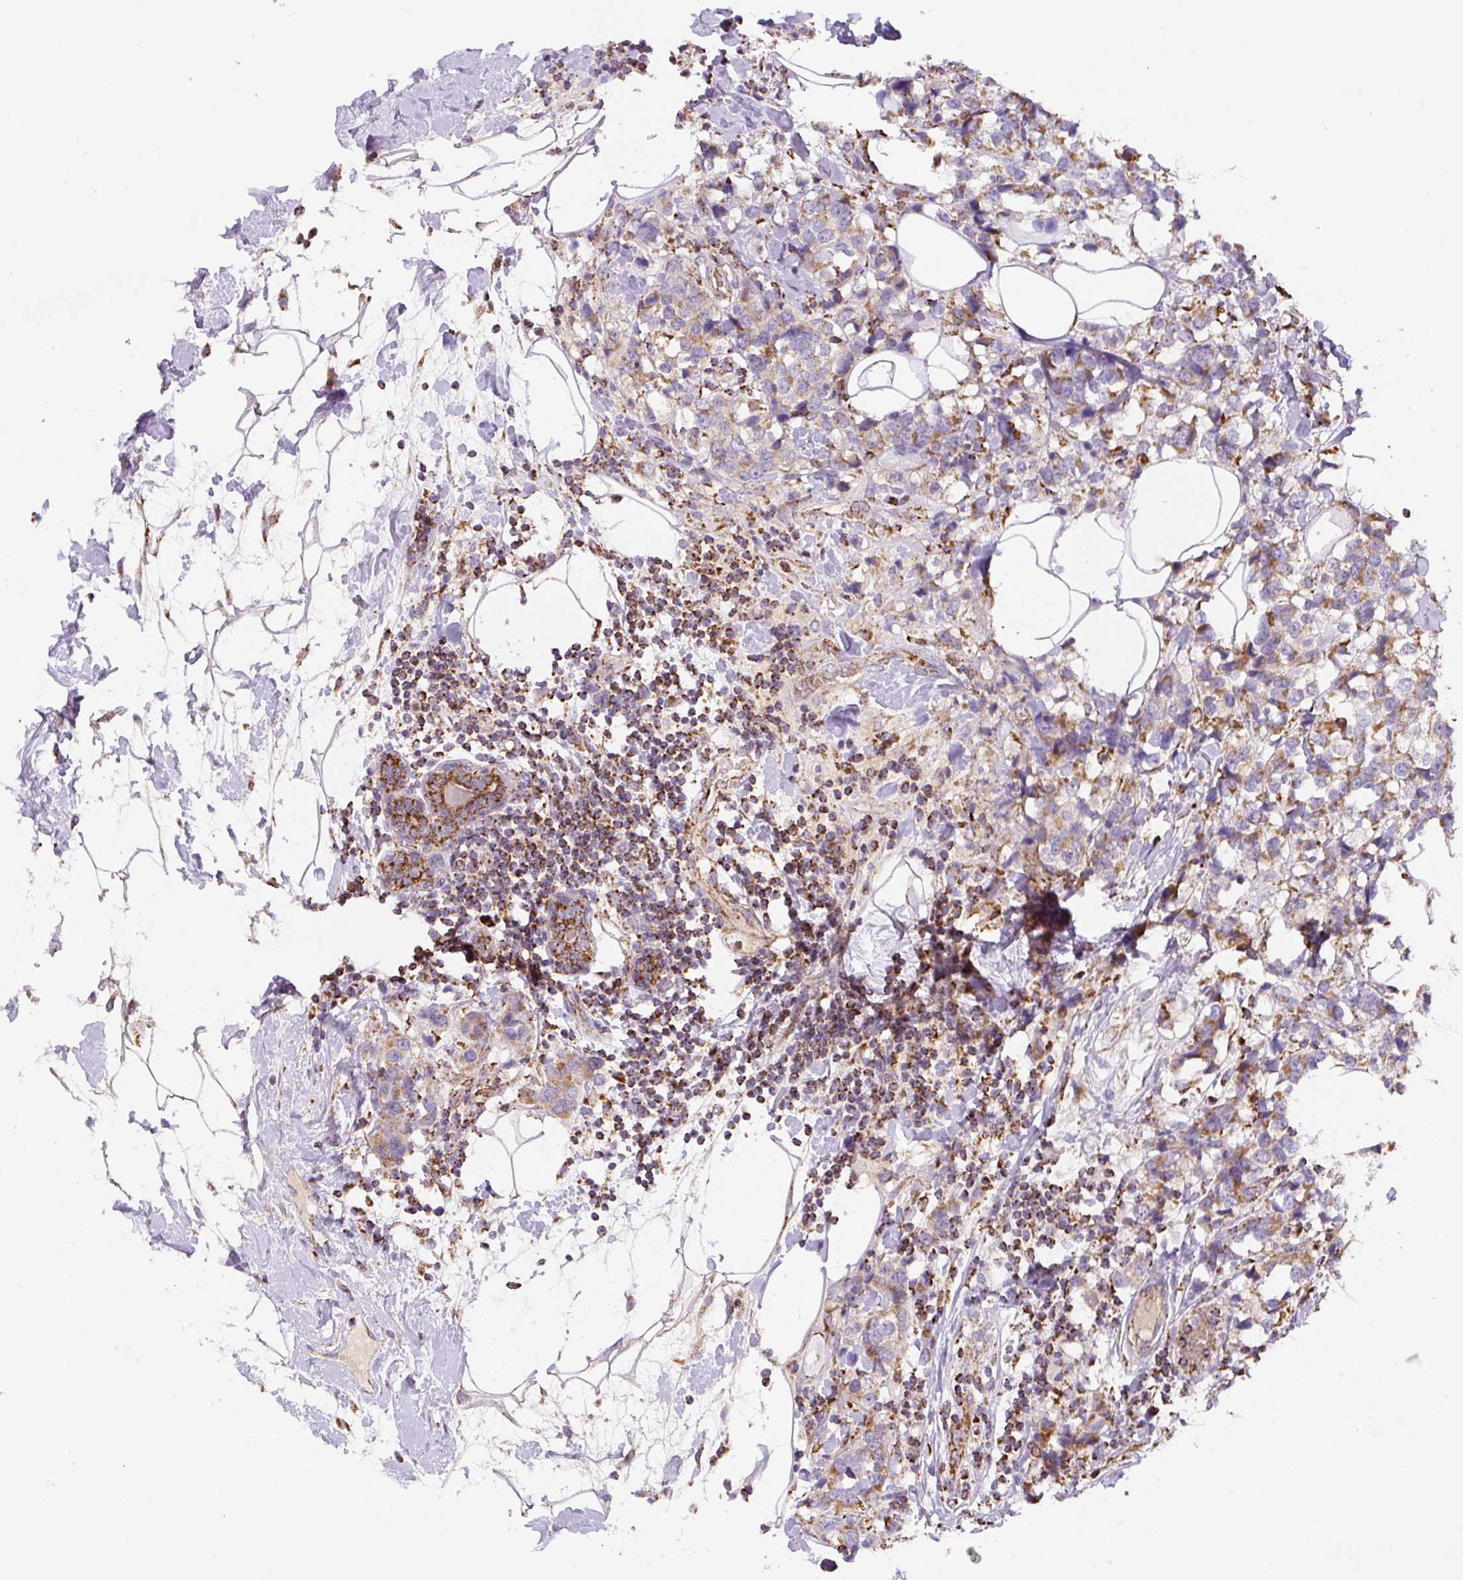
{"staining": {"intensity": "moderate", "quantity": ">75%", "location": "cytoplasmic/membranous"}, "tissue": "breast cancer", "cell_type": "Tumor cells", "image_type": "cancer", "snomed": [{"axis": "morphology", "description": "Lobular carcinoma"}, {"axis": "topography", "description": "Breast"}], "caption": "About >75% of tumor cells in lobular carcinoma (breast) demonstrate moderate cytoplasmic/membranous protein staining as visualized by brown immunohistochemical staining.", "gene": "MT-CO2", "patient": {"sex": "female", "age": 59}}